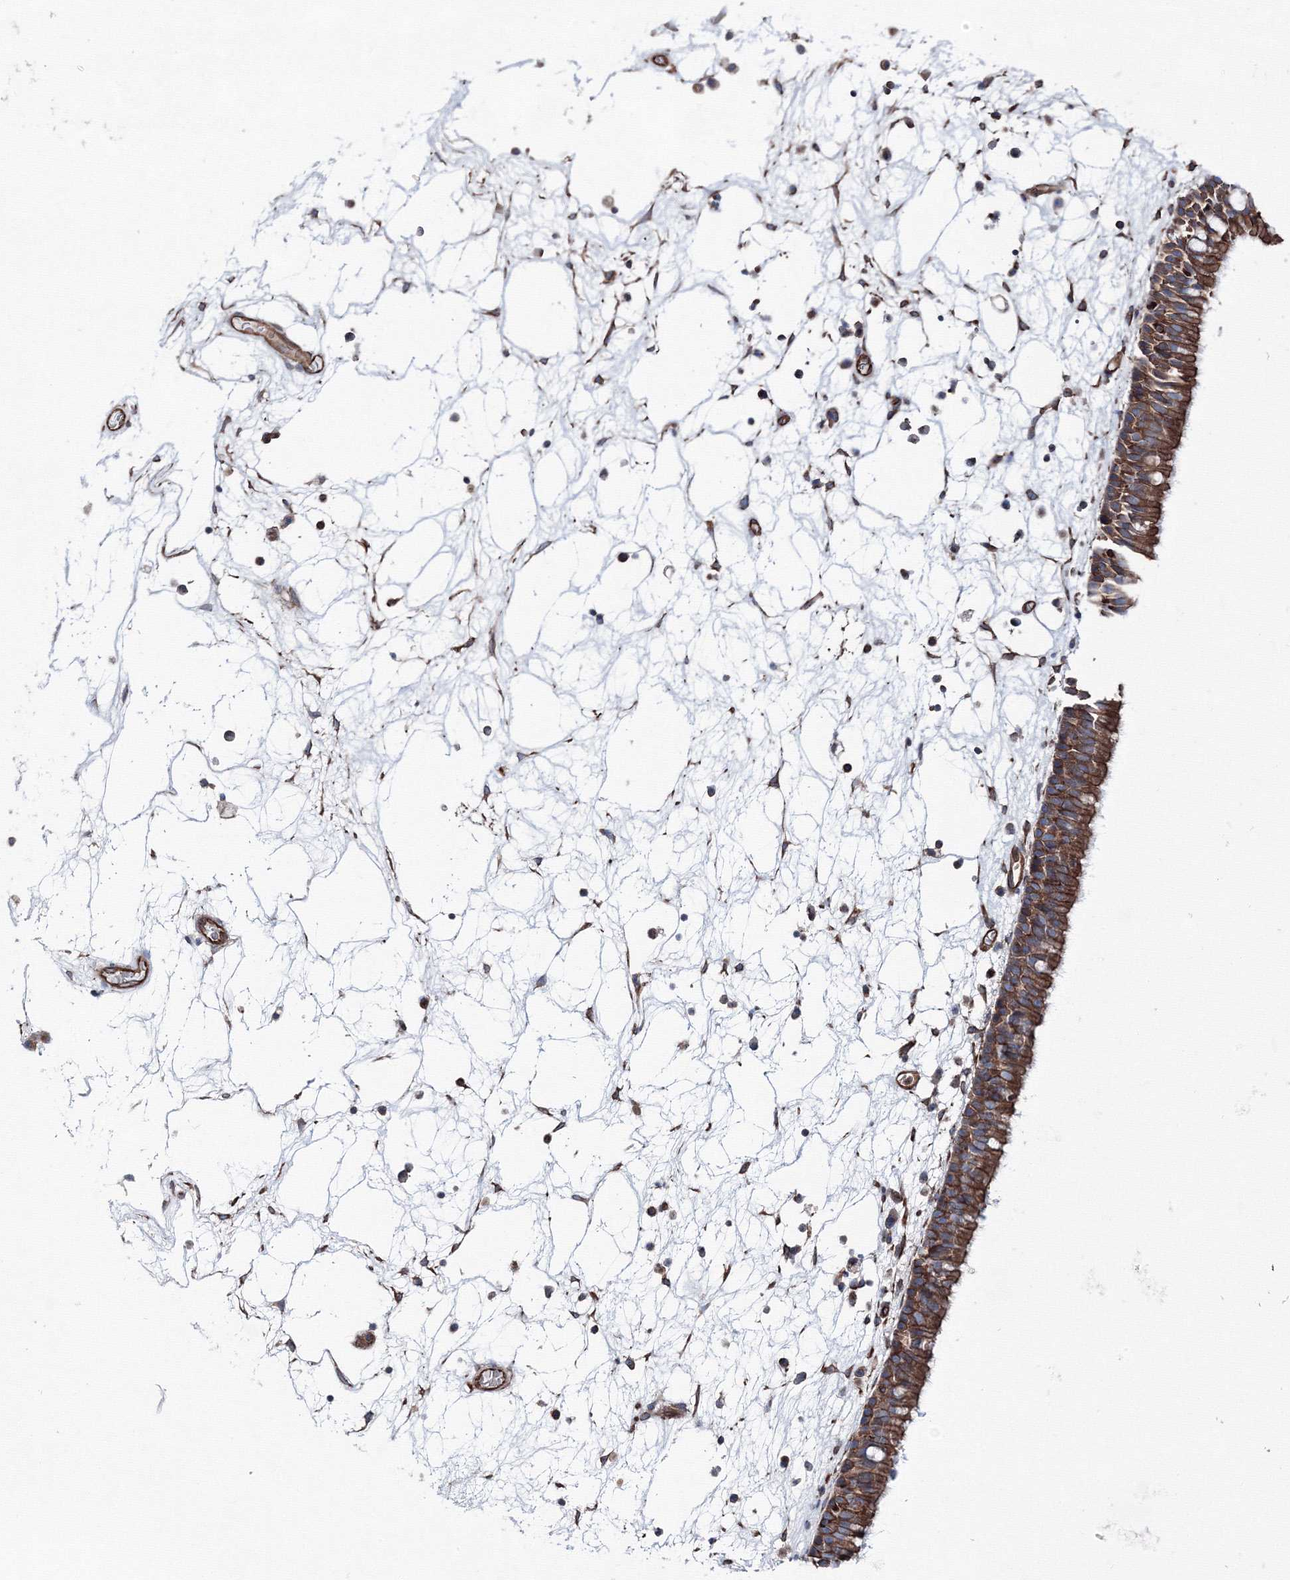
{"staining": {"intensity": "moderate", "quantity": ">75%", "location": "cytoplasmic/membranous"}, "tissue": "nasopharynx", "cell_type": "Respiratory epithelial cells", "image_type": "normal", "snomed": [{"axis": "morphology", "description": "Normal tissue, NOS"}, {"axis": "morphology", "description": "Inflammation, NOS"}, {"axis": "morphology", "description": "Malignant melanoma, Metastatic site"}, {"axis": "topography", "description": "Nasopharynx"}], "caption": "A micrograph showing moderate cytoplasmic/membranous expression in about >75% of respiratory epithelial cells in normal nasopharynx, as visualized by brown immunohistochemical staining.", "gene": "ANKRD37", "patient": {"sex": "male", "age": 70}}